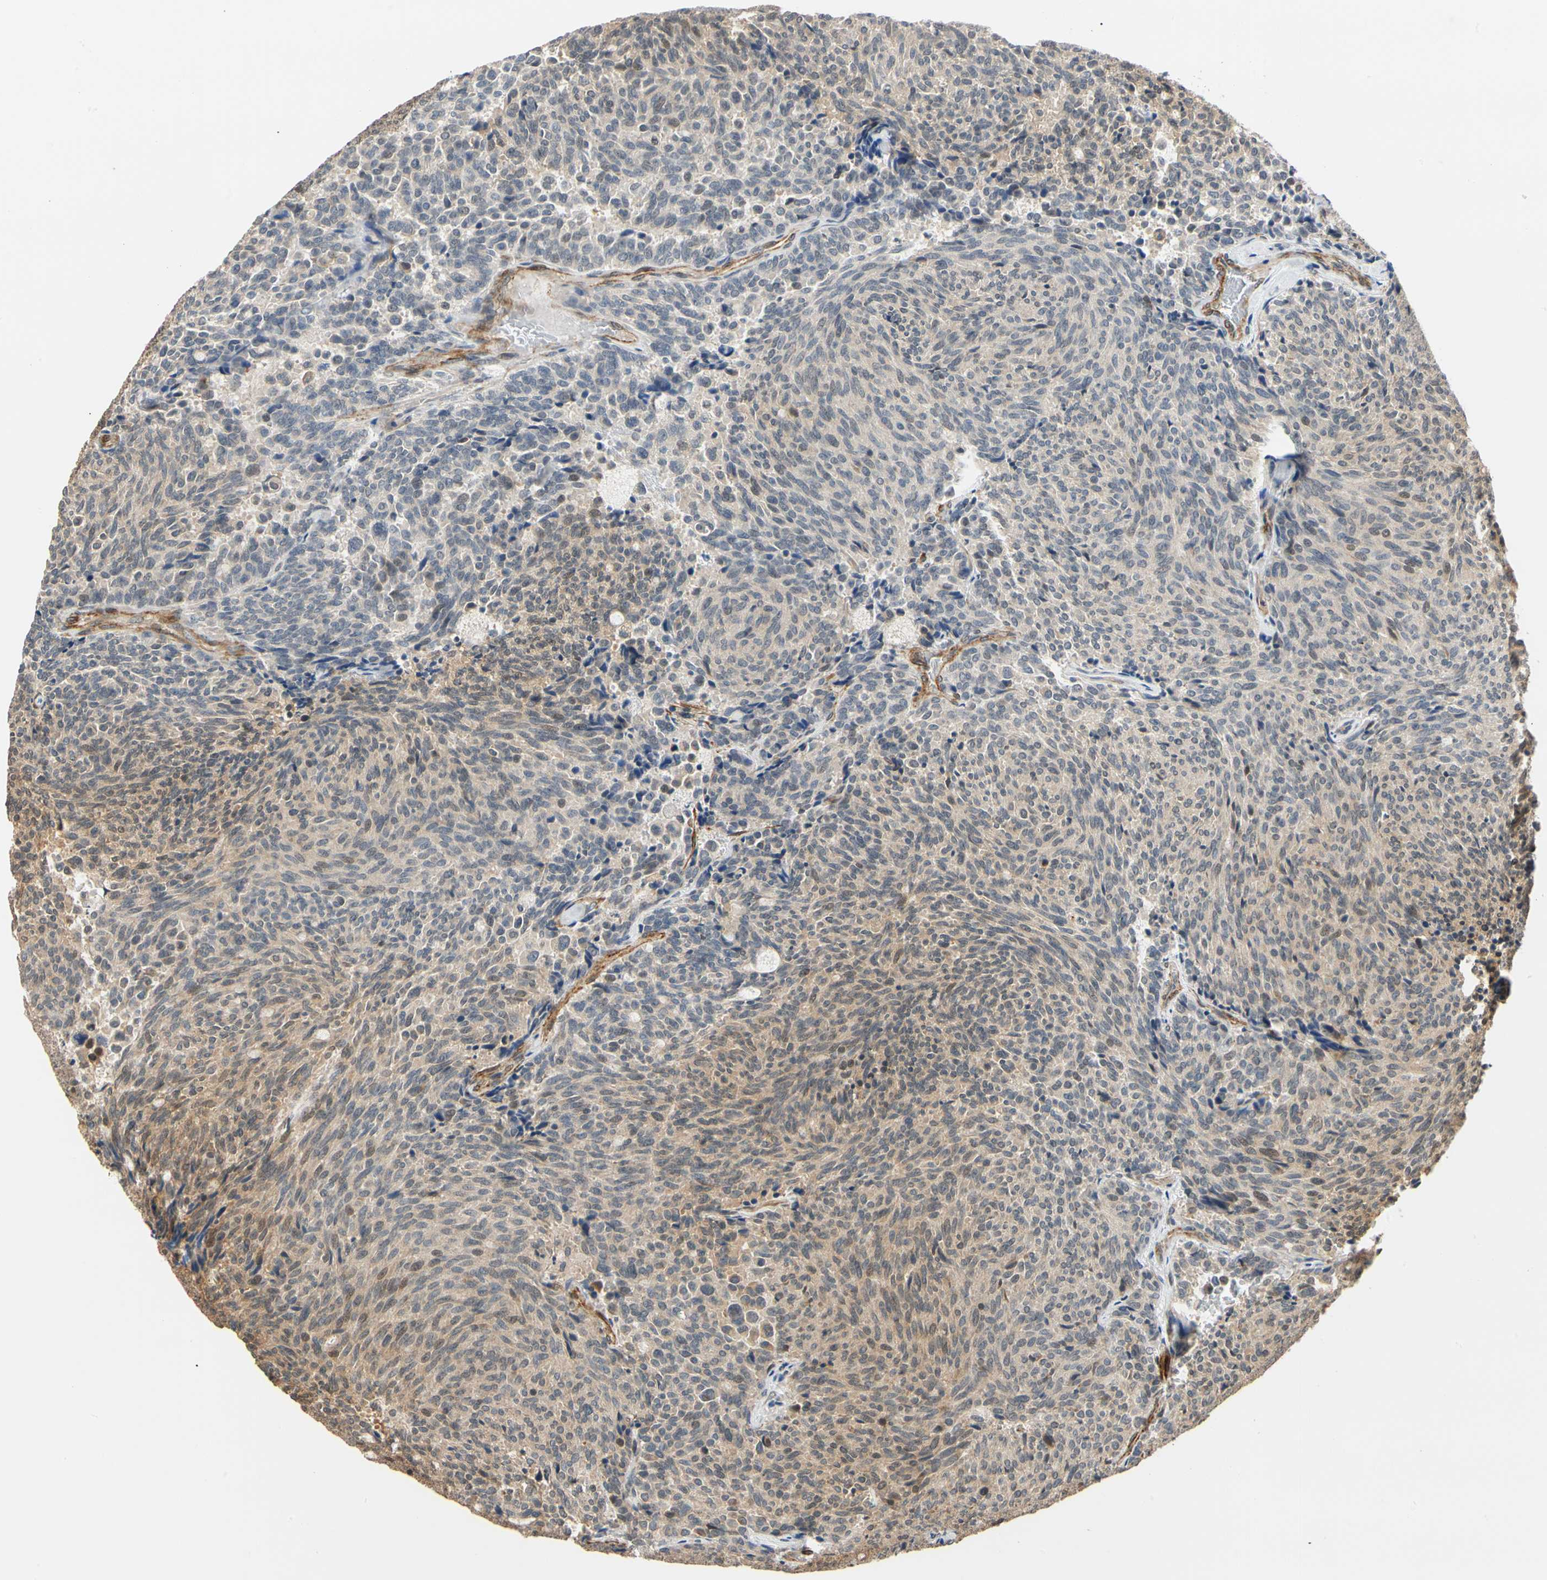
{"staining": {"intensity": "weak", "quantity": "25%-75%", "location": "cytoplasmic/membranous"}, "tissue": "carcinoid", "cell_type": "Tumor cells", "image_type": "cancer", "snomed": [{"axis": "morphology", "description": "Carcinoid, malignant, NOS"}, {"axis": "topography", "description": "Pancreas"}], "caption": "High-power microscopy captured an immunohistochemistry (IHC) image of malignant carcinoid, revealing weak cytoplasmic/membranous expression in approximately 25%-75% of tumor cells.", "gene": "QSER1", "patient": {"sex": "female", "age": 54}}